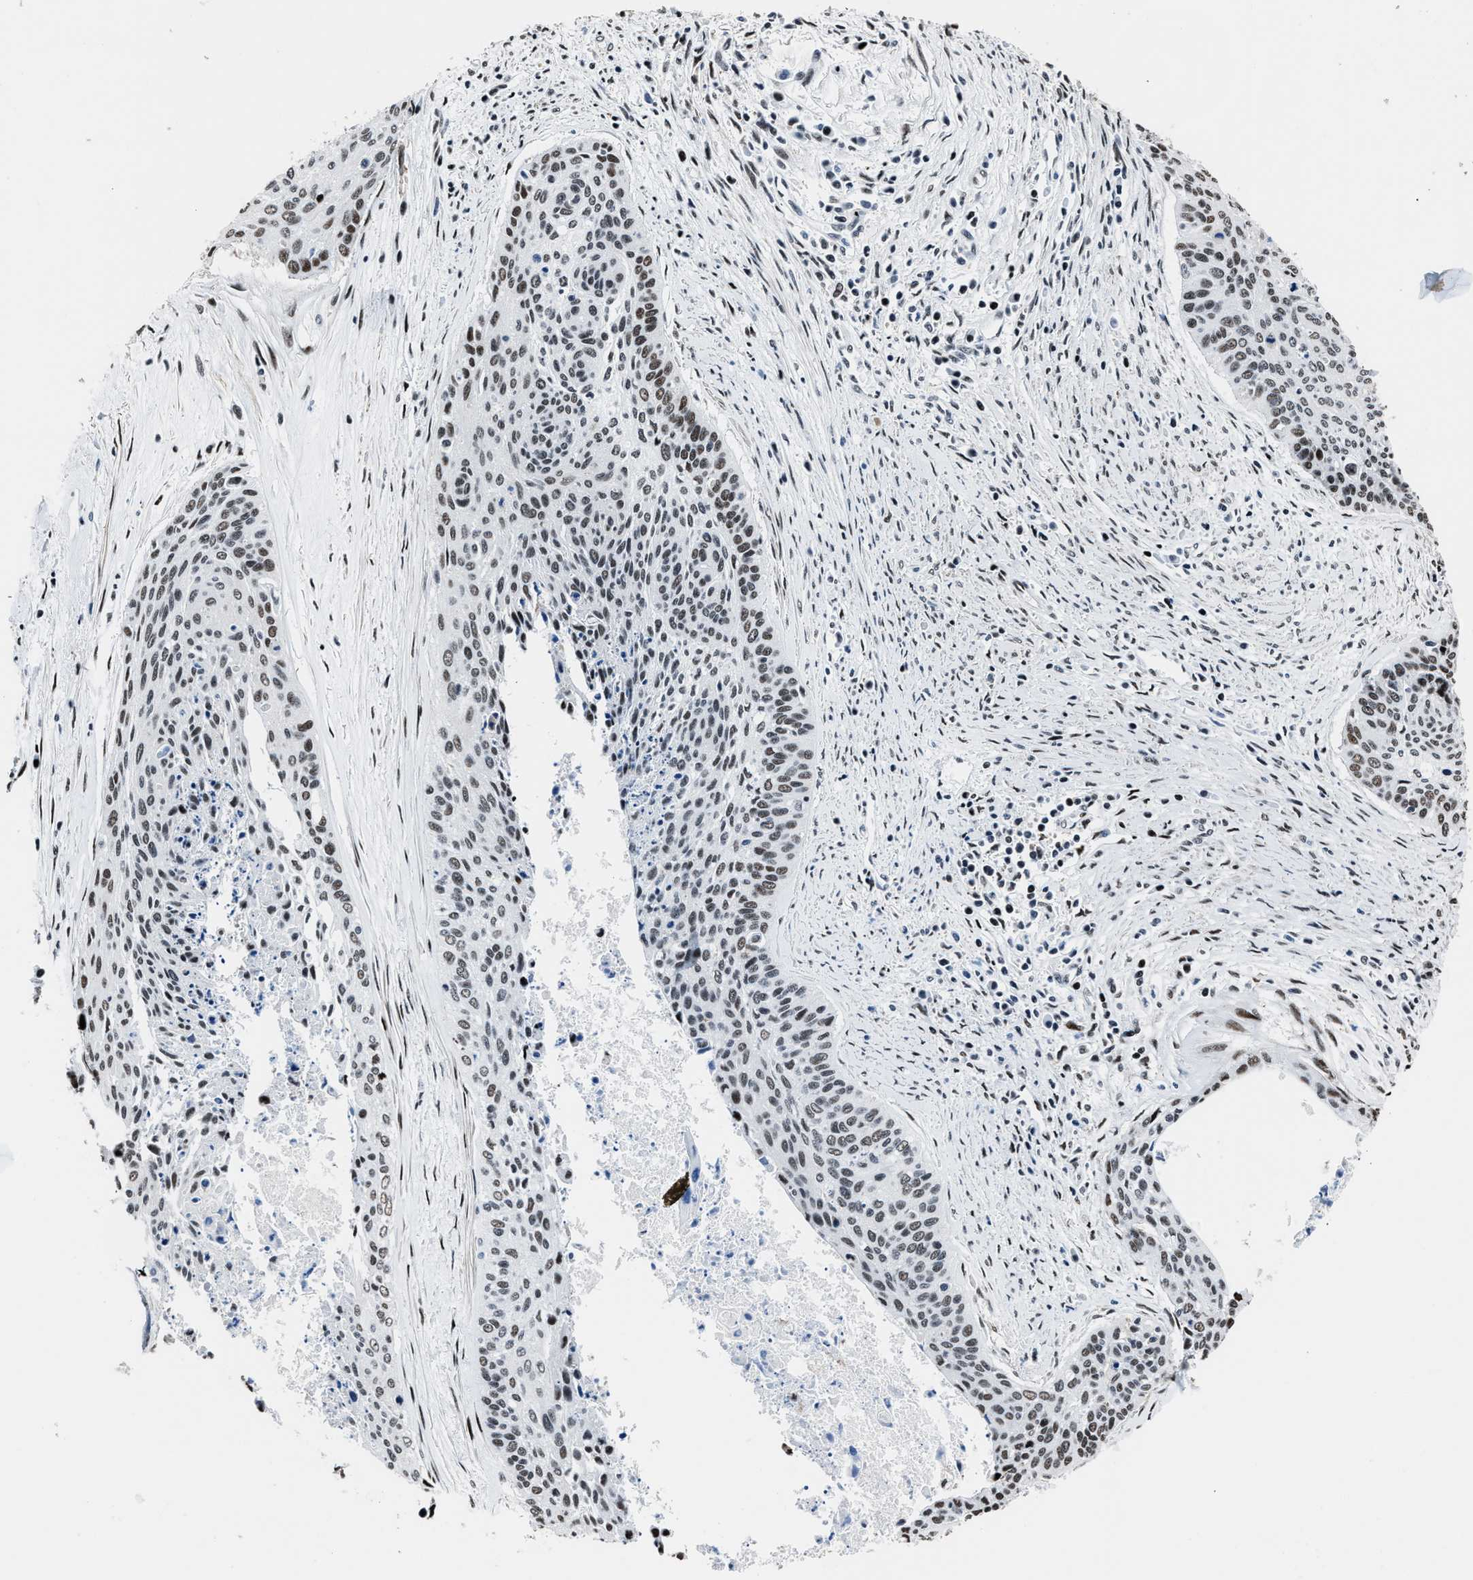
{"staining": {"intensity": "weak", "quantity": ">75%", "location": "nuclear"}, "tissue": "cervical cancer", "cell_type": "Tumor cells", "image_type": "cancer", "snomed": [{"axis": "morphology", "description": "Squamous cell carcinoma, NOS"}, {"axis": "topography", "description": "Cervix"}], "caption": "DAB immunohistochemical staining of human cervical cancer reveals weak nuclear protein expression in about >75% of tumor cells. (IHC, brightfield microscopy, high magnification).", "gene": "PPIE", "patient": {"sex": "female", "age": 55}}